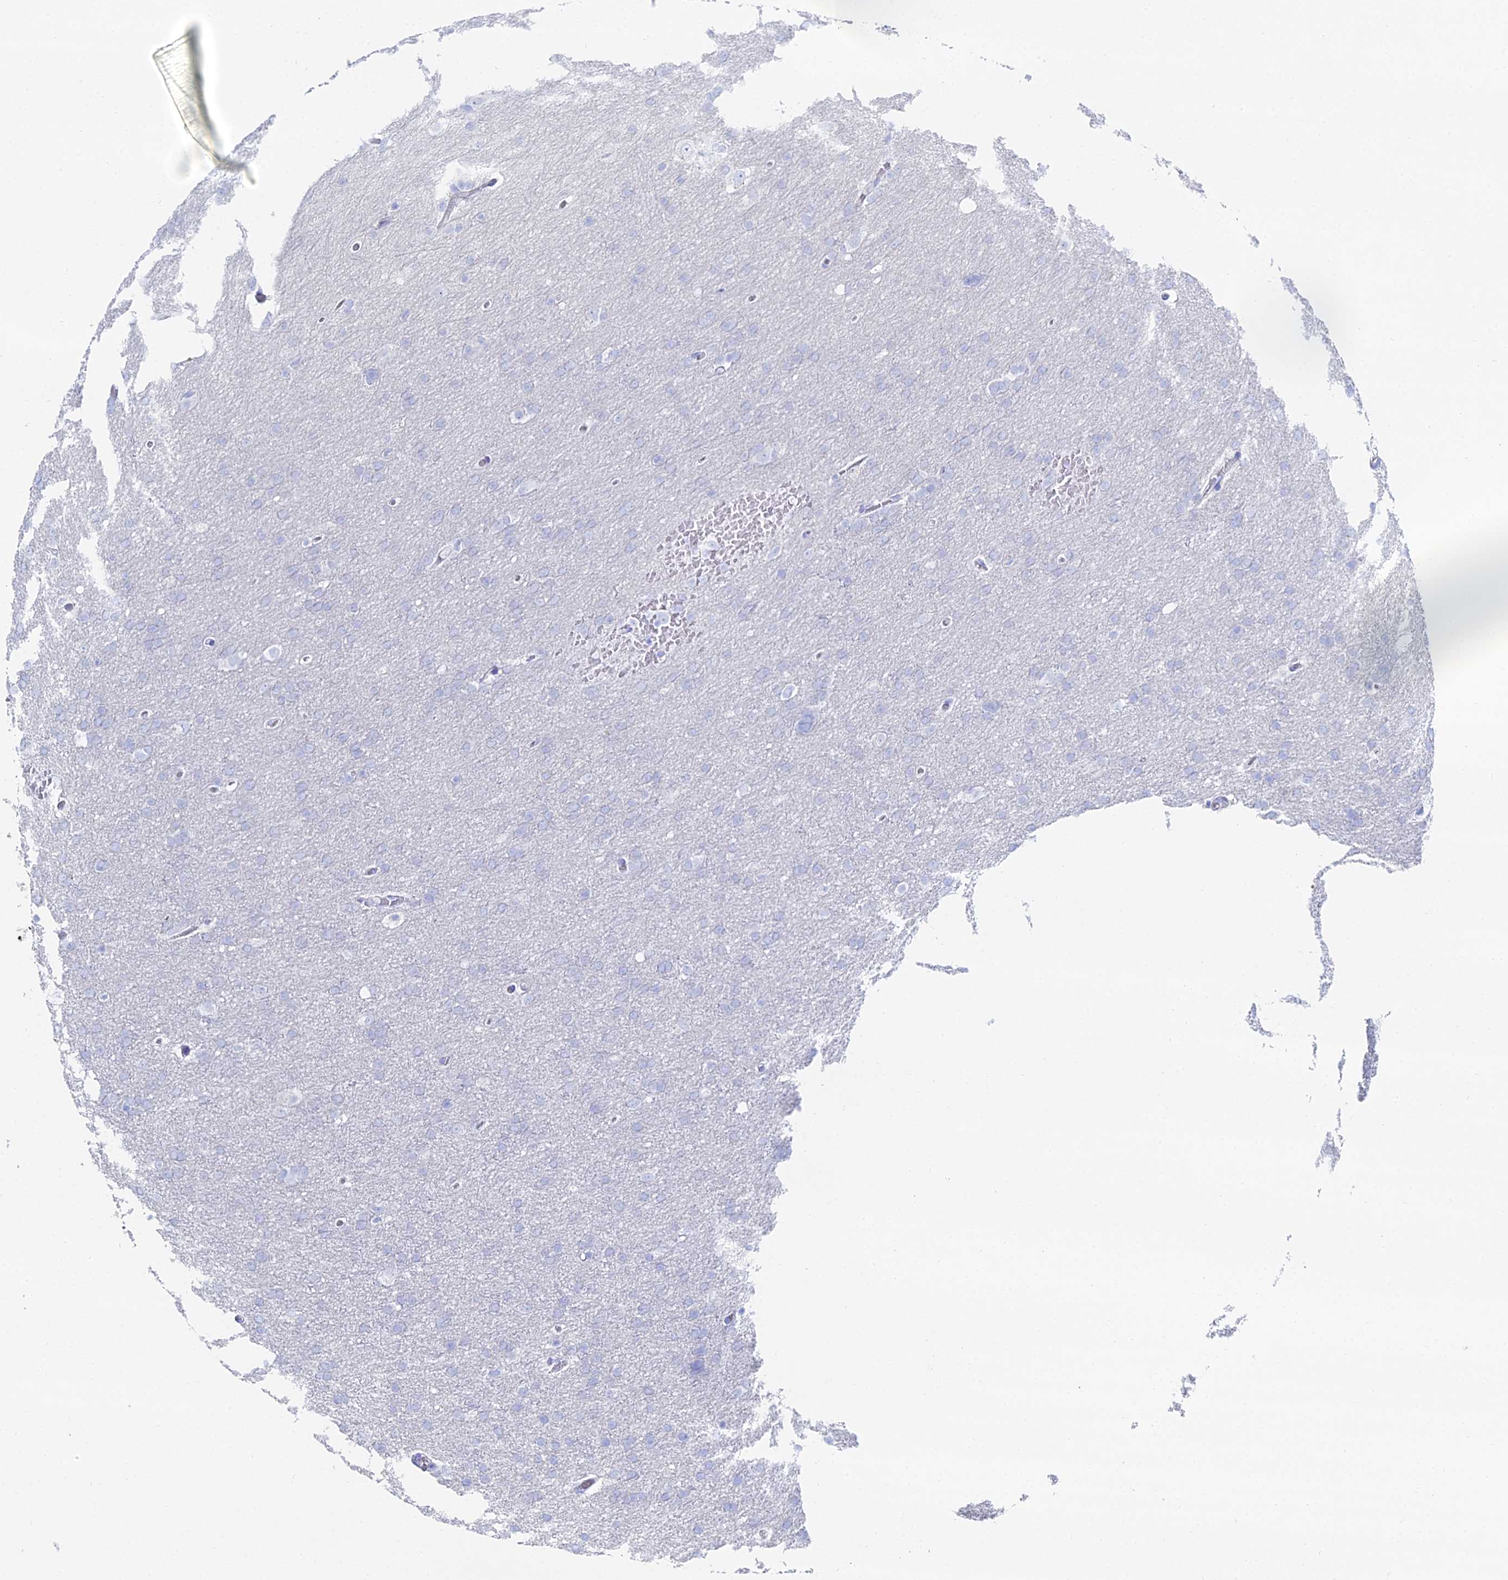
{"staining": {"intensity": "negative", "quantity": "none", "location": "none"}, "tissue": "glioma", "cell_type": "Tumor cells", "image_type": "cancer", "snomed": [{"axis": "morphology", "description": "Glioma, malignant, High grade"}, {"axis": "topography", "description": "Cerebral cortex"}], "caption": "An immunohistochemistry image of glioma is shown. There is no staining in tumor cells of glioma.", "gene": "DHX34", "patient": {"sex": "female", "age": 36}}